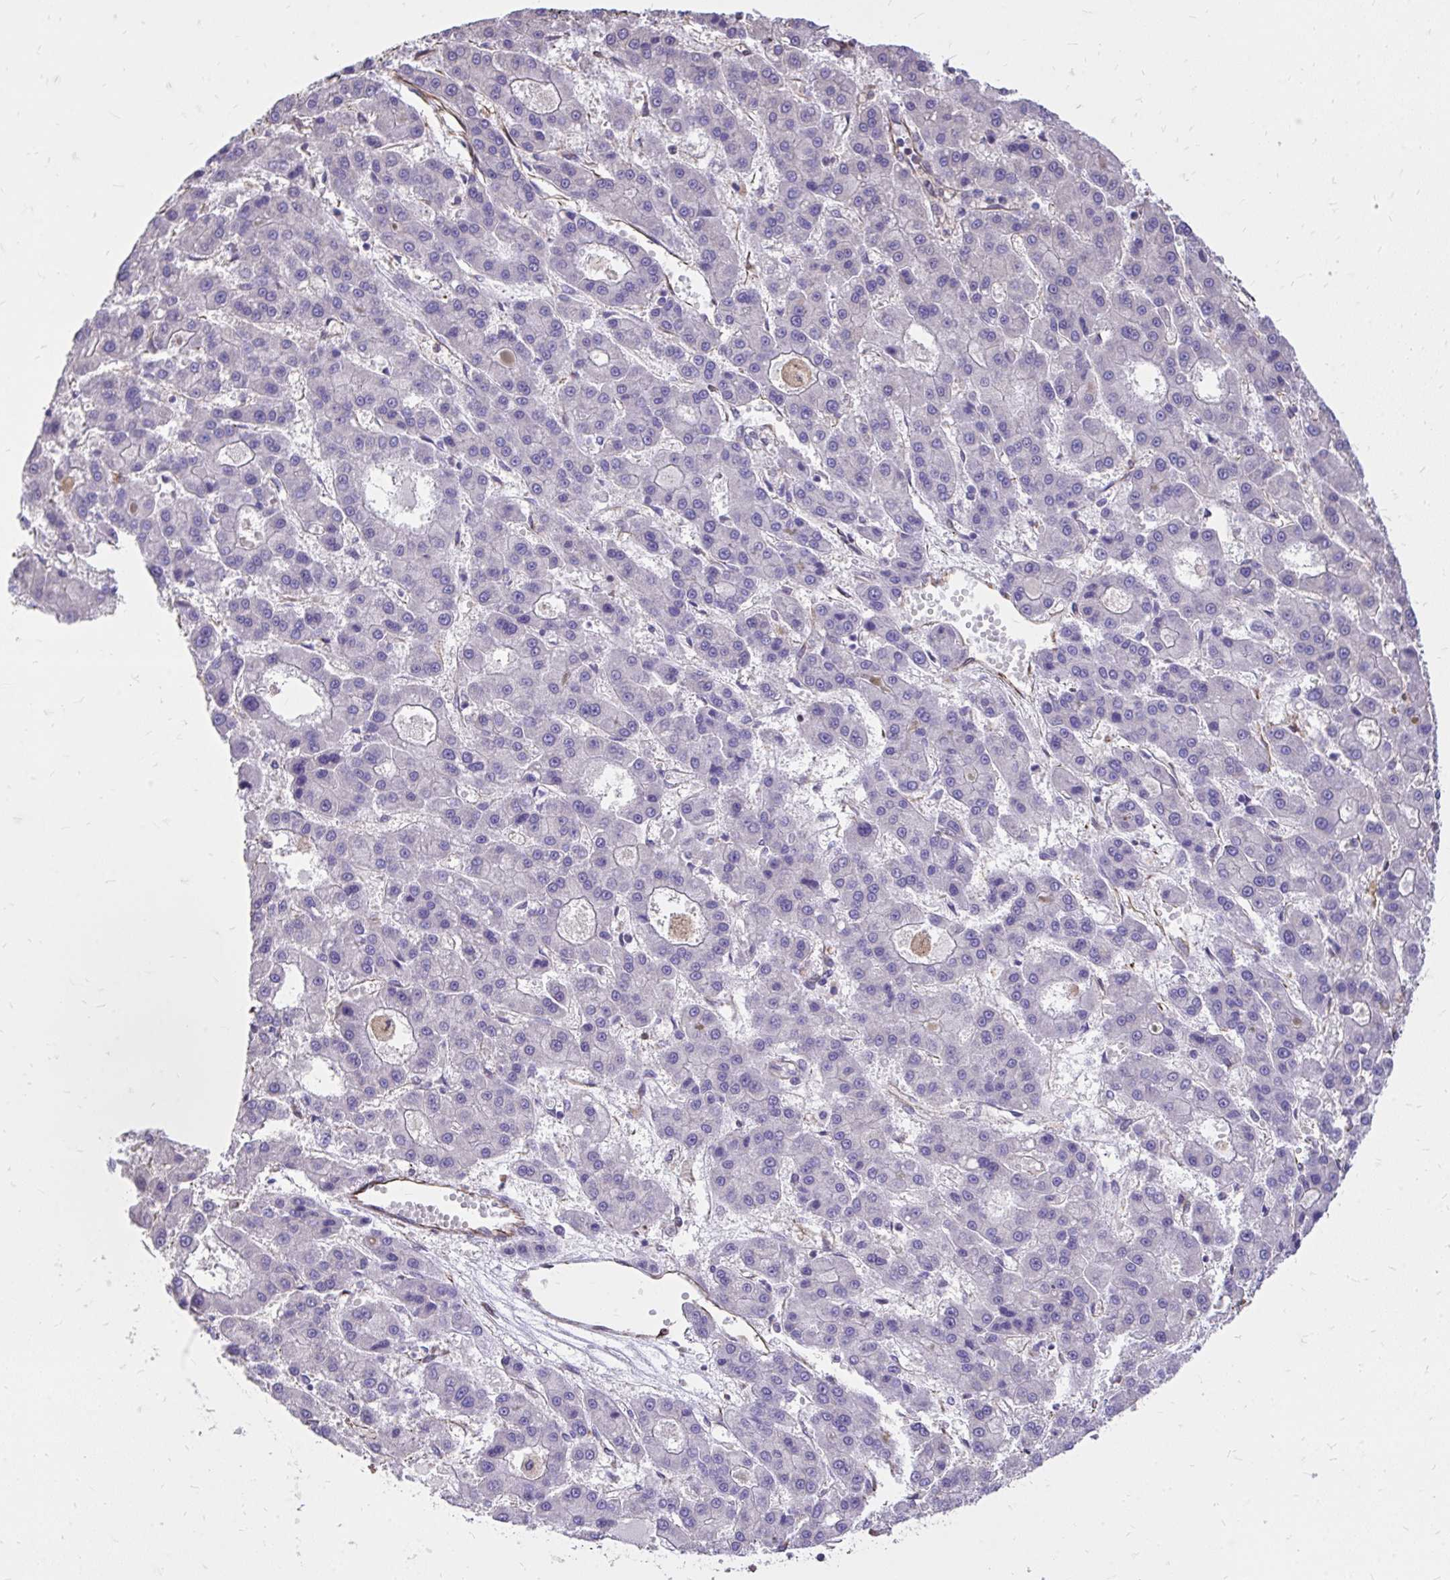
{"staining": {"intensity": "negative", "quantity": "none", "location": "none"}, "tissue": "liver cancer", "cell_type": "Tumor cells", "image_type": "cancer", "snomed": [{"axis": "morphology", "description": "Carcinoma, Hepatocellular, NOS"}, {"axis": "topography", "description": "Liver"}], "caption": "There is no significant staining in tumor cells of hepatocellular carcinoma (liver).", "gene": "RNF103", "patient": {"sex": "male", "age": 70}}